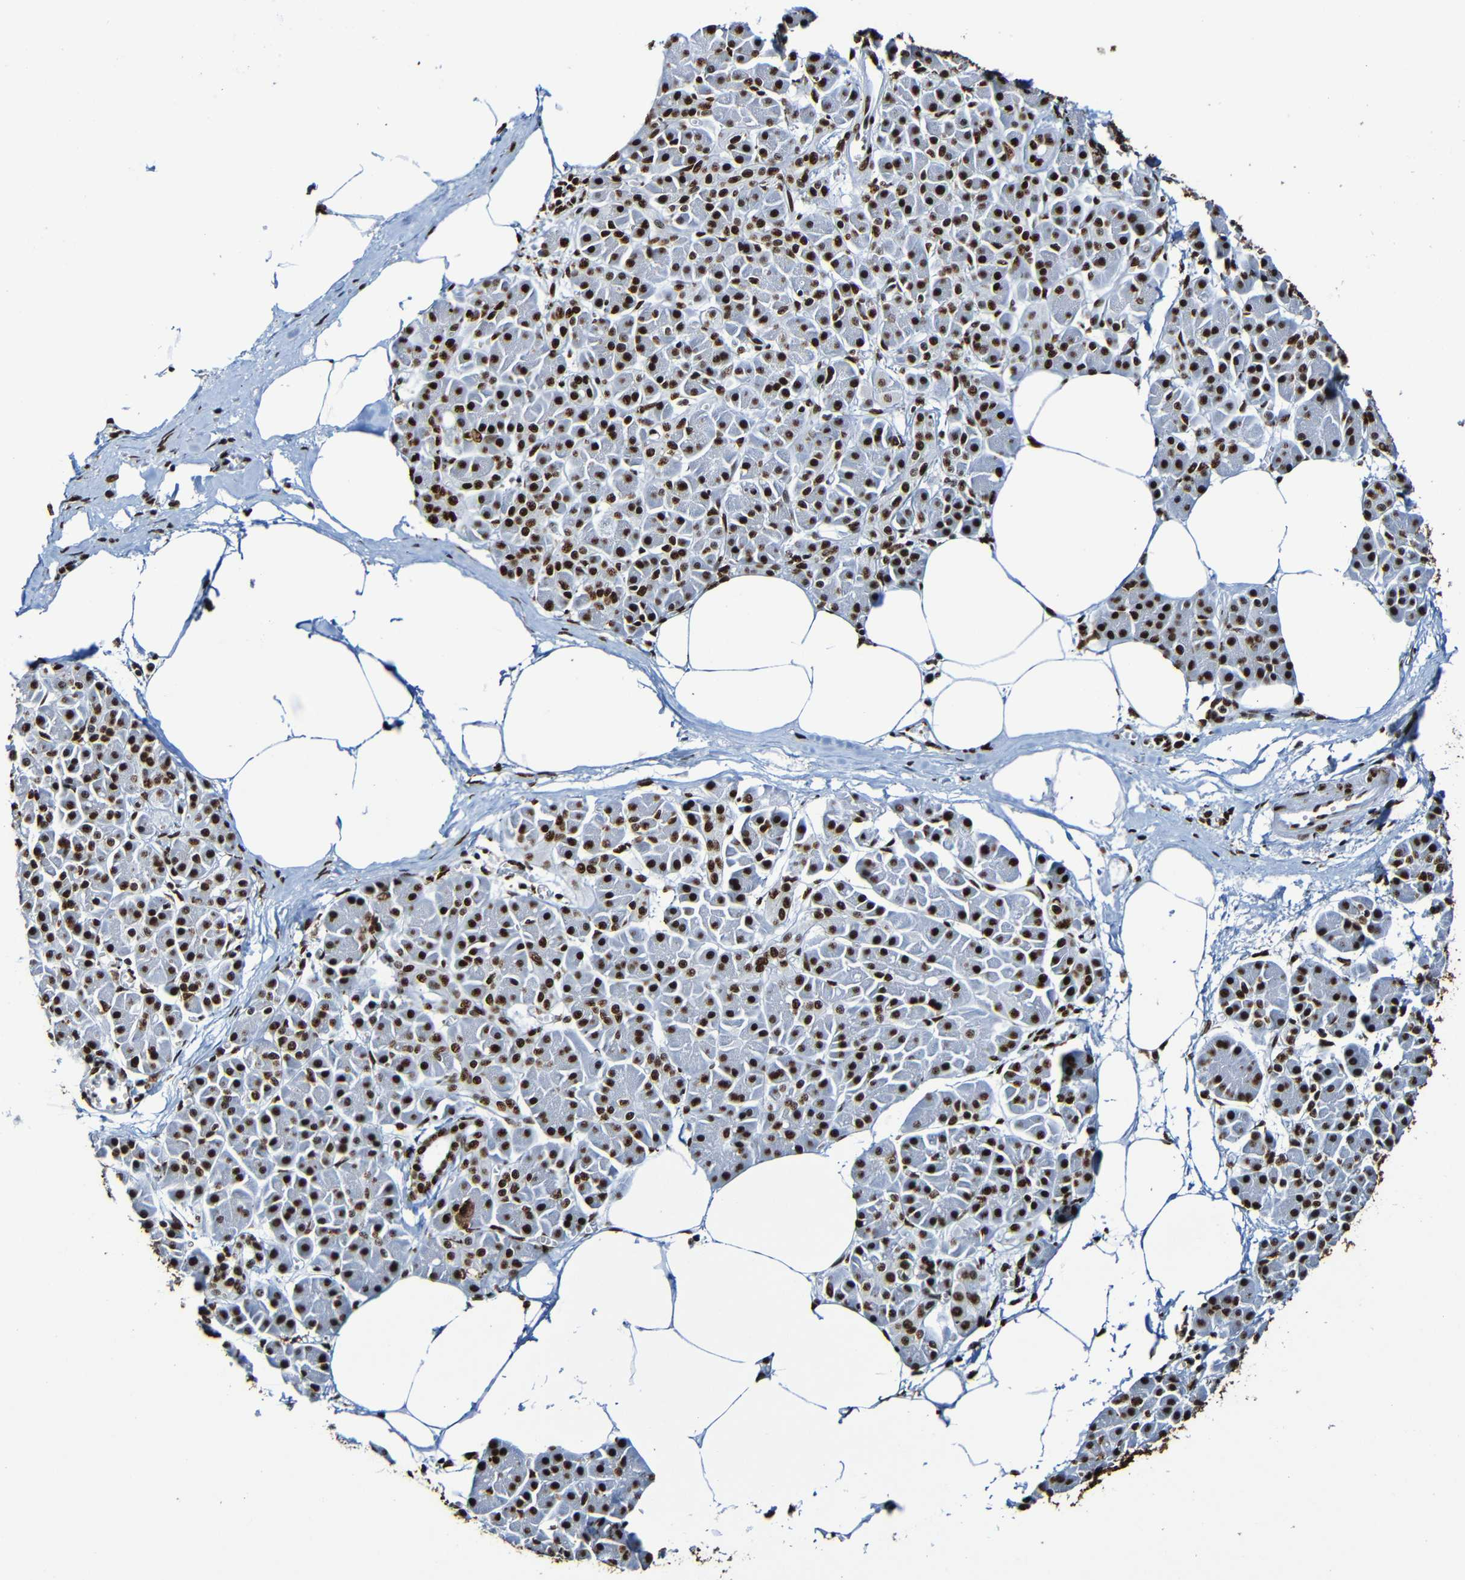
{"staining": {"intensity": "strong", "quantity": ">75%", "location": "nuclear"}, "tissue": "pancreatic cancer", "cell_type": "Tumor cells", "image_type": "cancer", "snomed": [{"axis": "morphology", "description": "Adenocarcinoma, NOS"}, {"axis": "topography", "description": "Pancreas"}], "caption": "DAB (3,3'-diaminobenzidine) immunohistochemical staining of adenocarcinoma (pancreatic) exhibits strong nuclear protein expression in about >75% of tumor cells.", "gene": "SRSF3", "patient": {"sex": "female", "age": 70}}